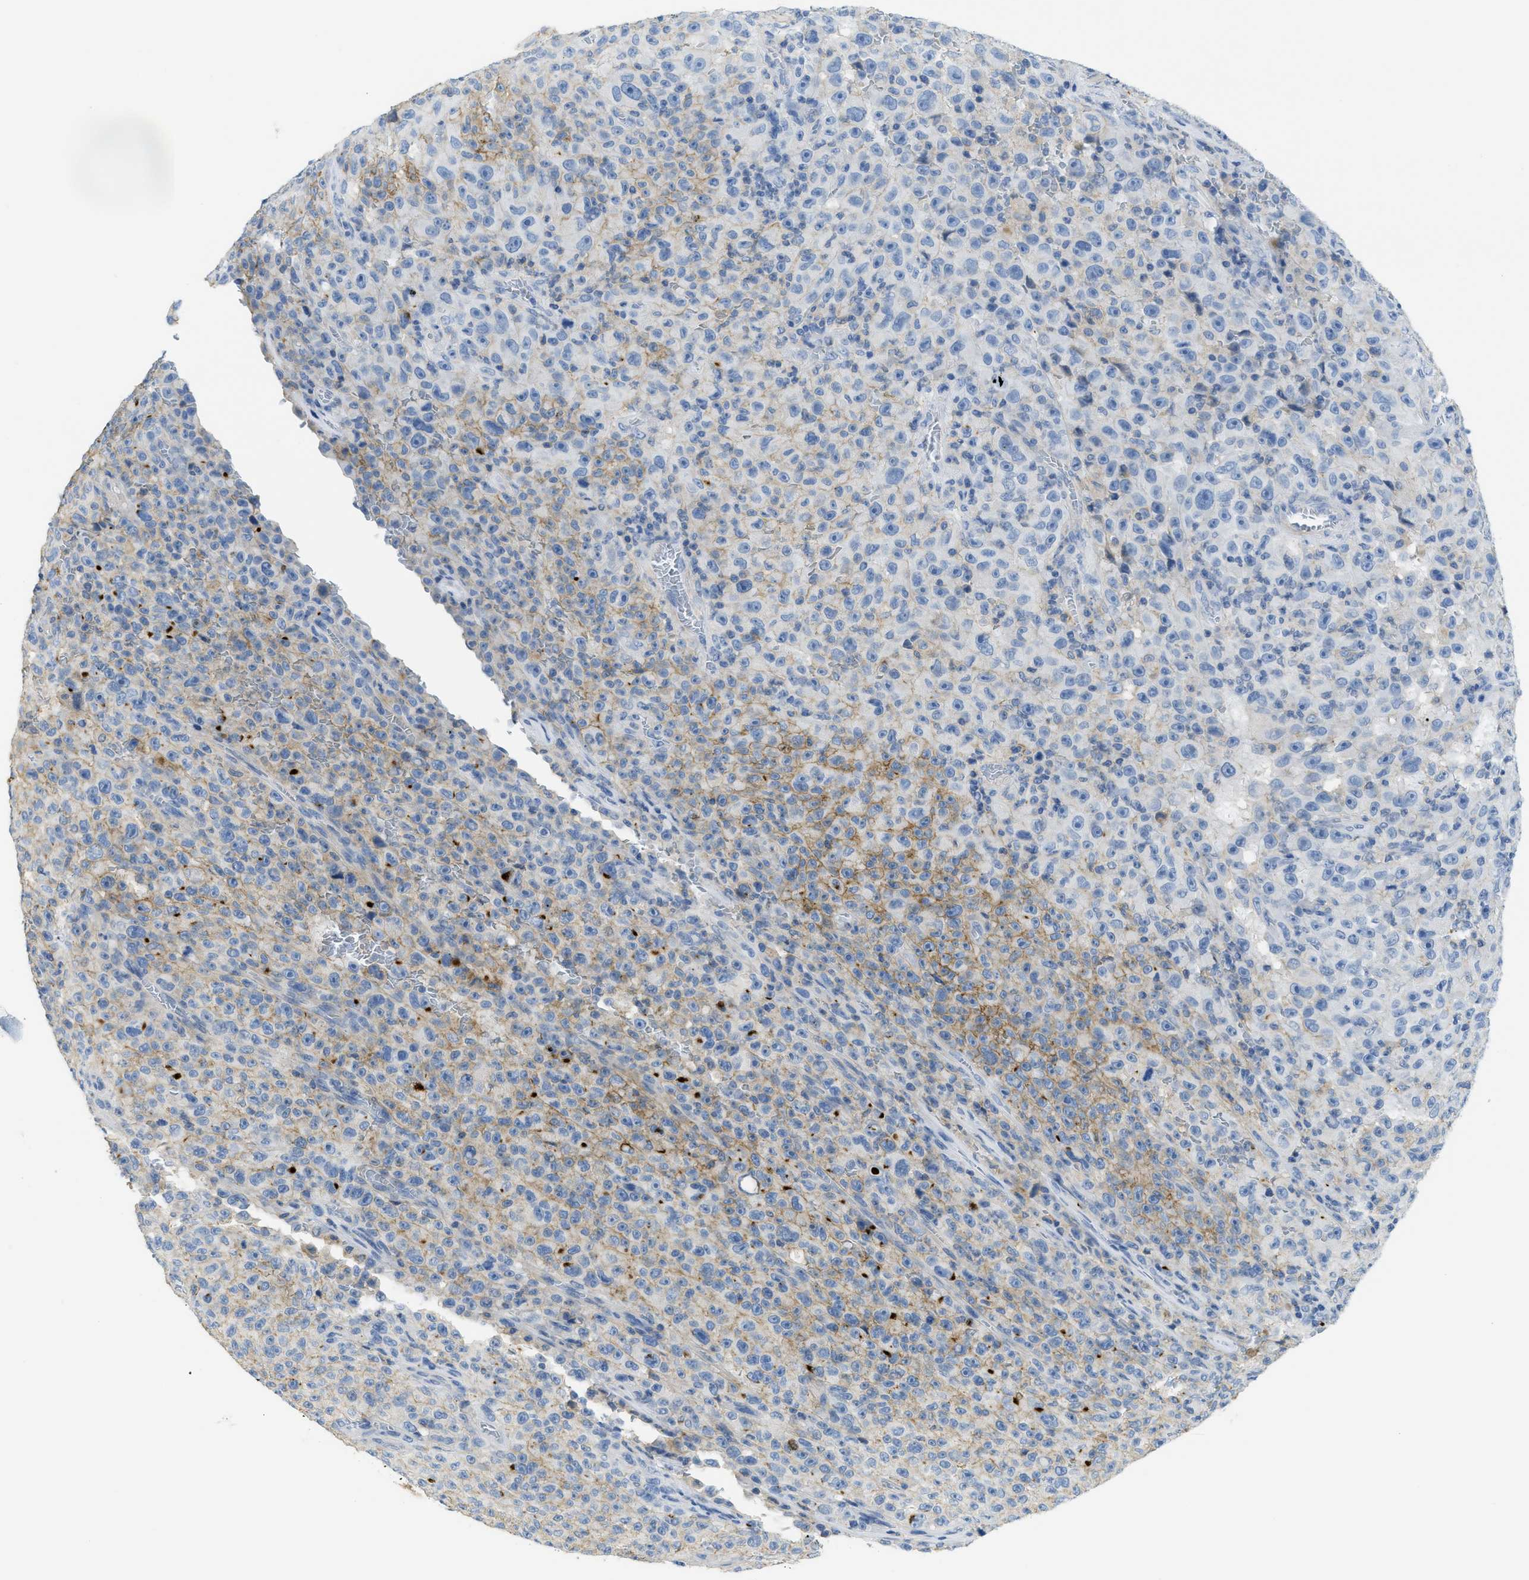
{"staining": {"intensity": "moderate", "quantity": "25%-75%", "location": "cytoplasmic/membranous"}, "tissue": "melanoma", "cell_type": "Tumor cells", "image_type": "cancer", "snomed": [{"axis": "morphology", "description": "Malignant melanoma, NOS"}, {"axis": "topography", "description": "Skin"}], "caption": "An immunohistochemistry (IHC) histopathology image of tumor tissue is shown. Protein staining in brown shows moderate cytoplasmic/membranous positivity in melanoma within tumor cells. The staining was performed using DAB (3,3'-diaminobenzidine) to visualize the protein expression in brown, while the nuclei were stained in blue with hematoxylin (Magnification: 20x).", "gene": "CNNM4", "patient": {"sex": "female", "age": 82}}